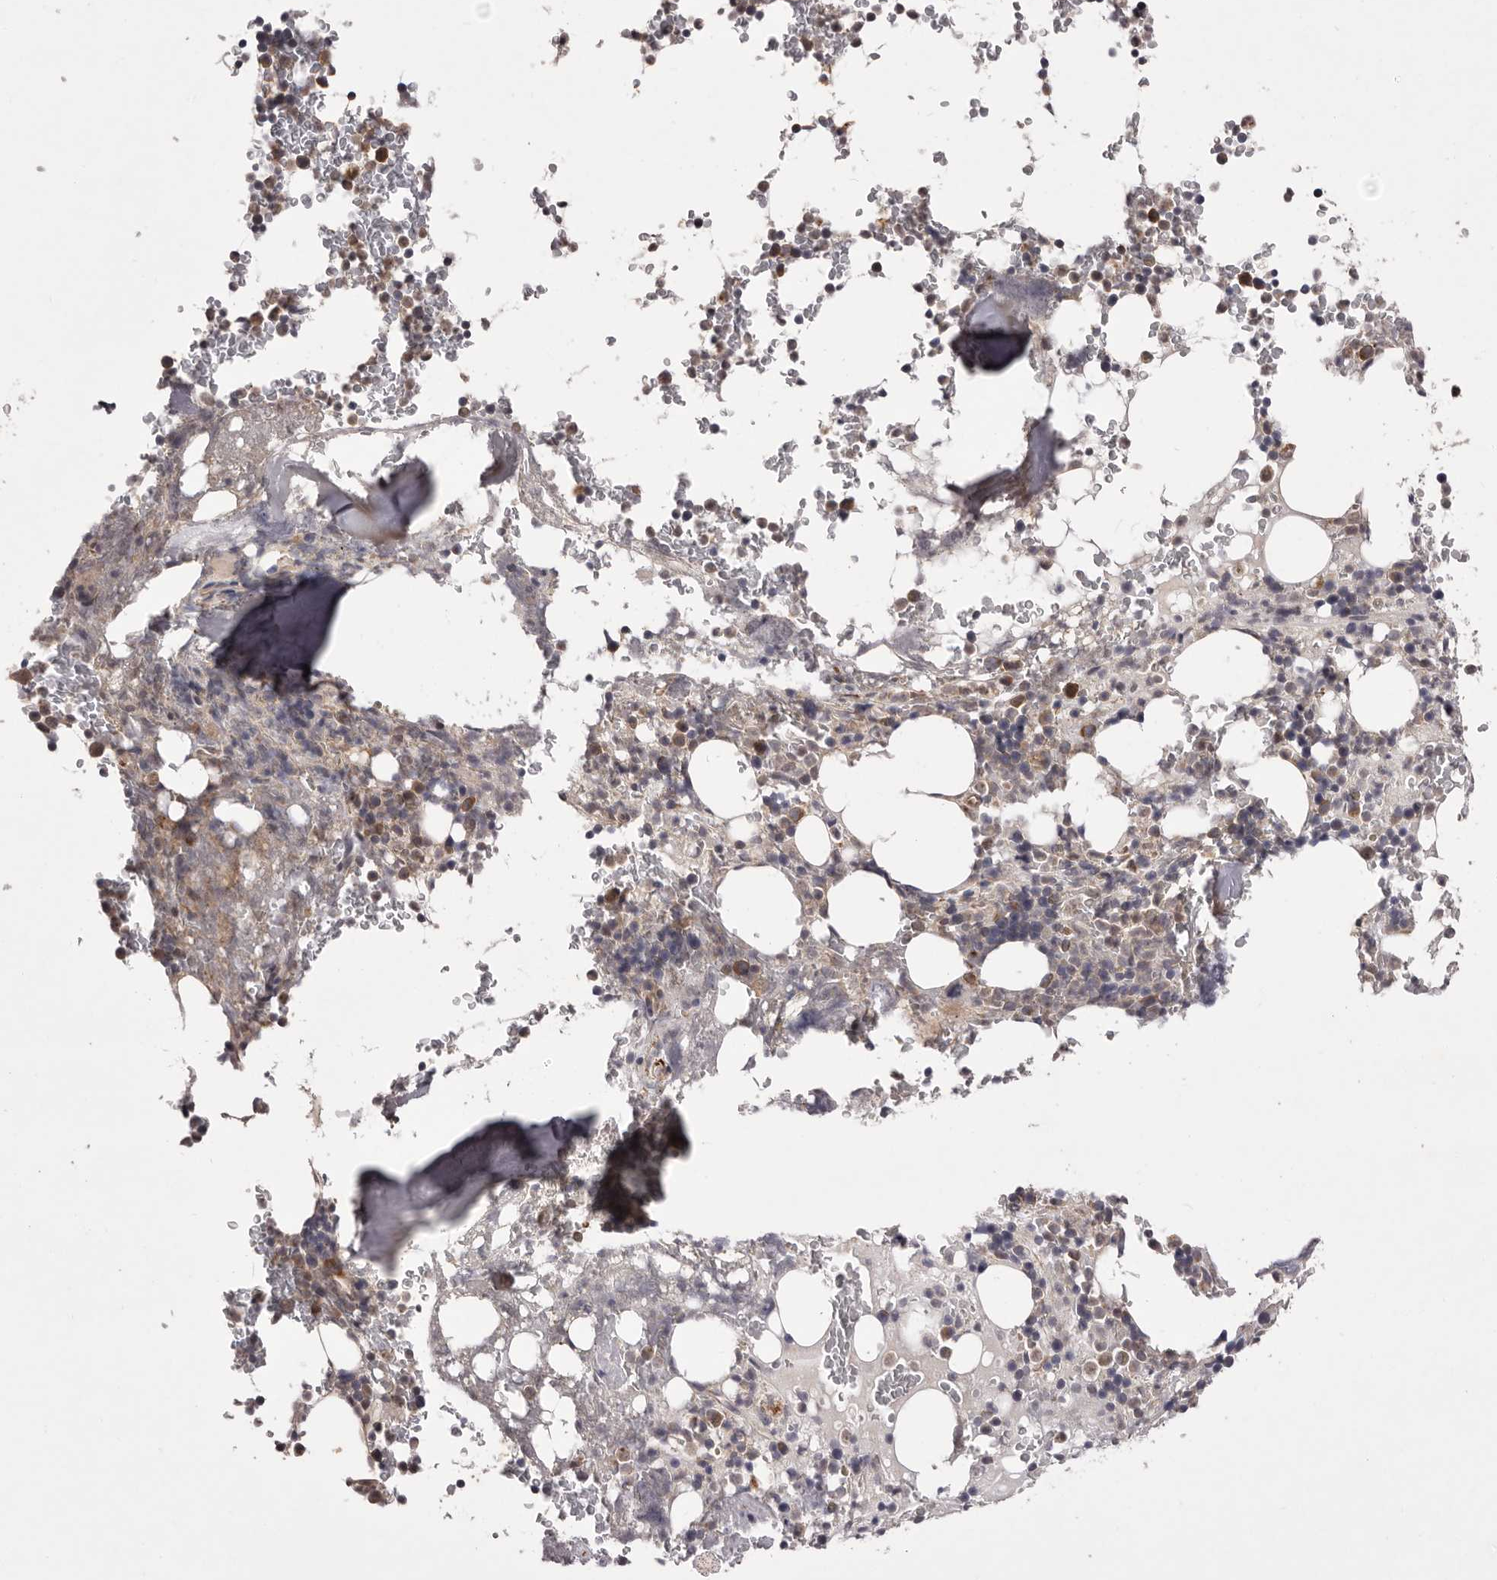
{"staining": {"intensity": "weak", "quantity": "25%-75%", "location": "cytoplasmic/membranous"}, "tissue": "bone marrow", "cell_type": "Hematopoietic cells", "image_type": "normal", "snomed": [{"axis": "morphology", "description": "Normal tissue, NOS"}, {"axis": "topography", "description": "Bone marrow"}], "caption": "This image displays normal bone marrow stained with immunohistochemistry (IHC) to label a protein in brown. The cytoplasmic/membranous of hematopoietic cells show weak positivity for the protein. Nuclei are counter-stained blue.", "gene": "PNRC1", "patient": {"sex": "male", "age": 58}}